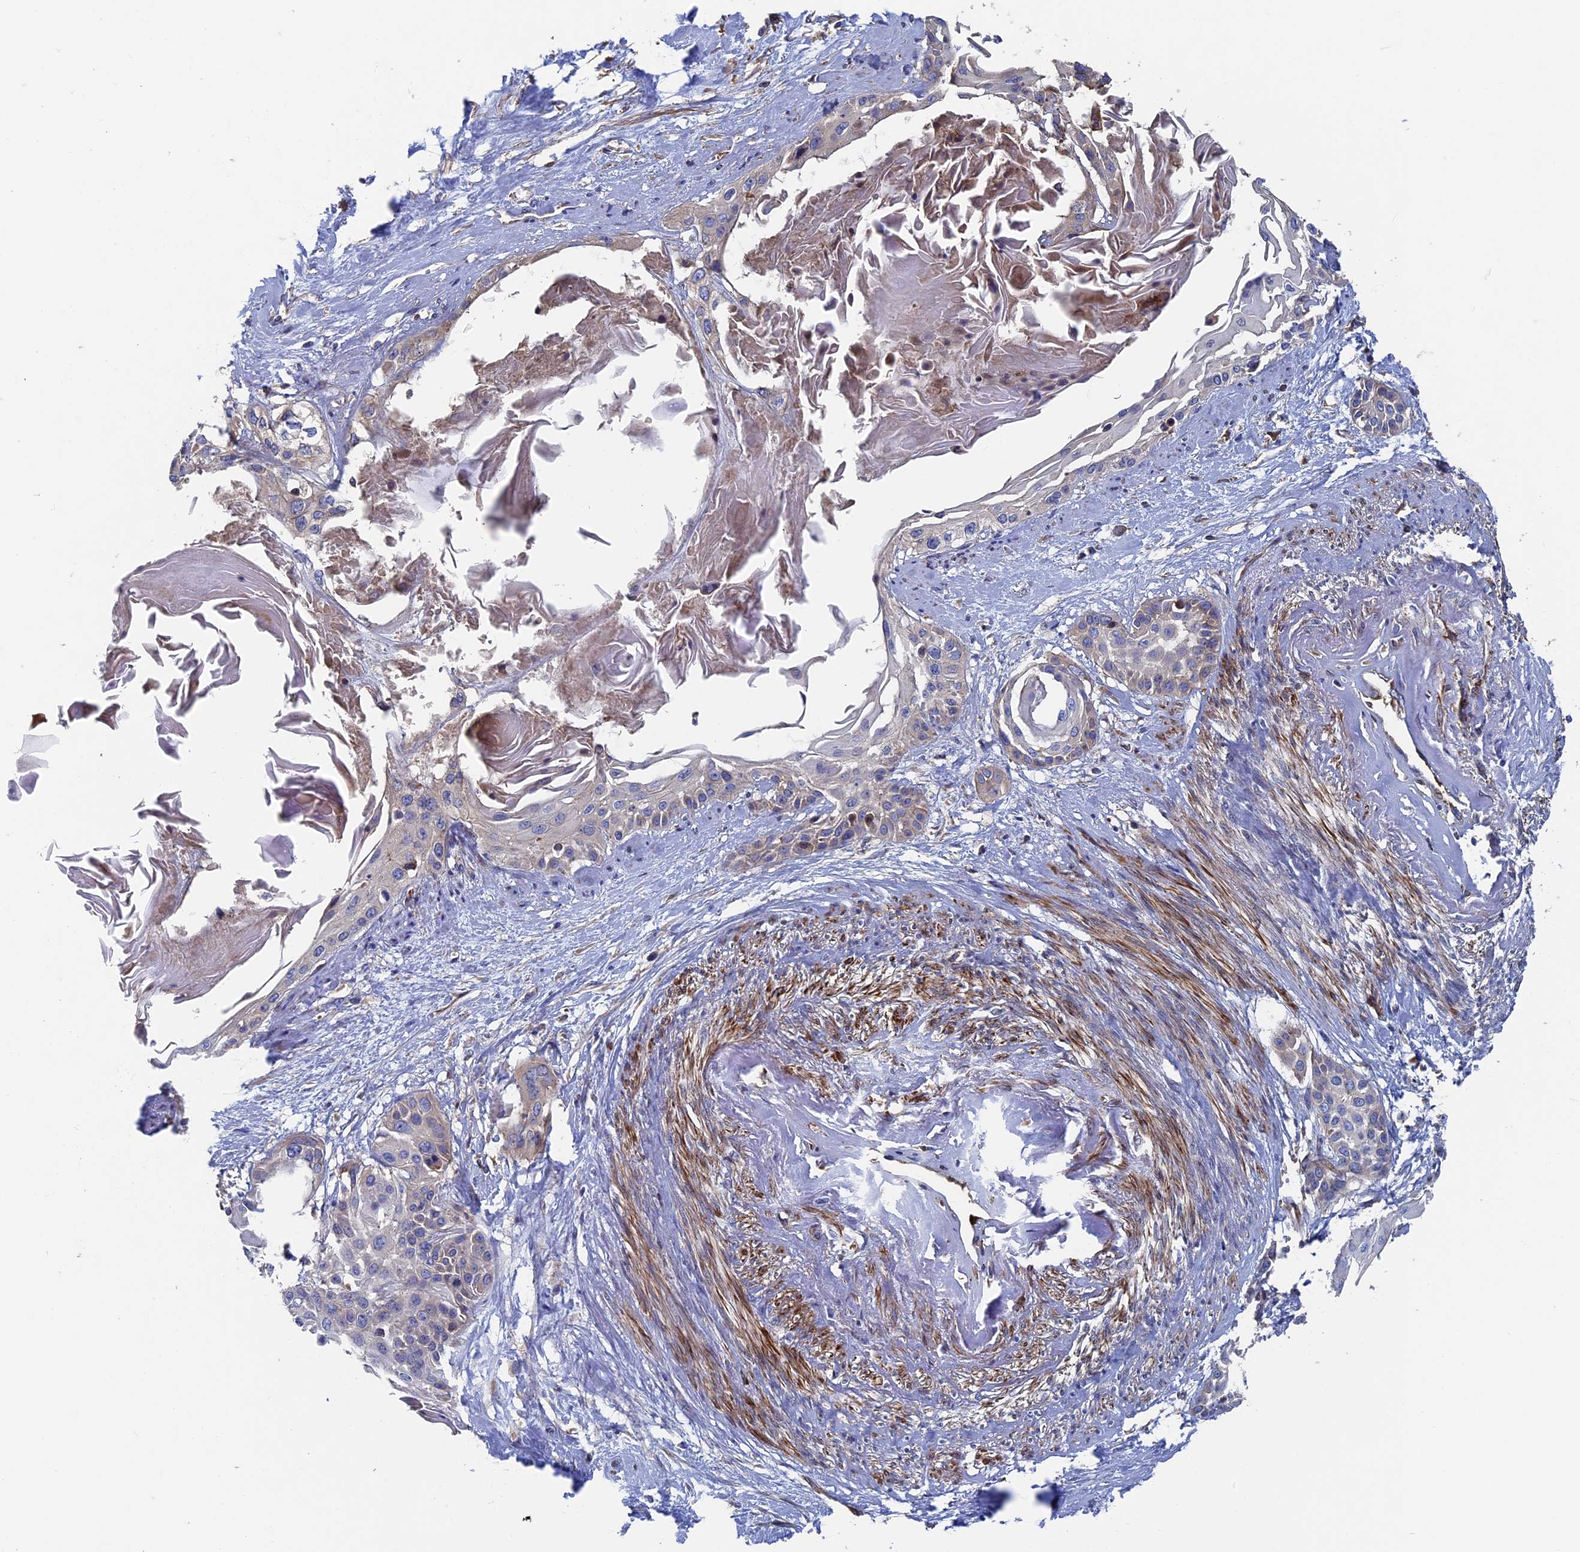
{"staining": {"intensity": "weak", "quantity": "<25%", "location": "cytoplasmic/membranous"}, "tissue": "cervical cancer", "cell_type": "Tumor cells", "image_type": "cancer", "snomed": [{"axis": "morphology", "description": "Squamous cell carcinoma, NOS"}, {"axis": "topography", "description": "Cervix"}], "caption": "A photomicrograph of cervical cancer stained for a protein shows no brown staining in tumor cells.", "gene": "DNAJC3", "patient": {"sex": "female", "age": 57}}